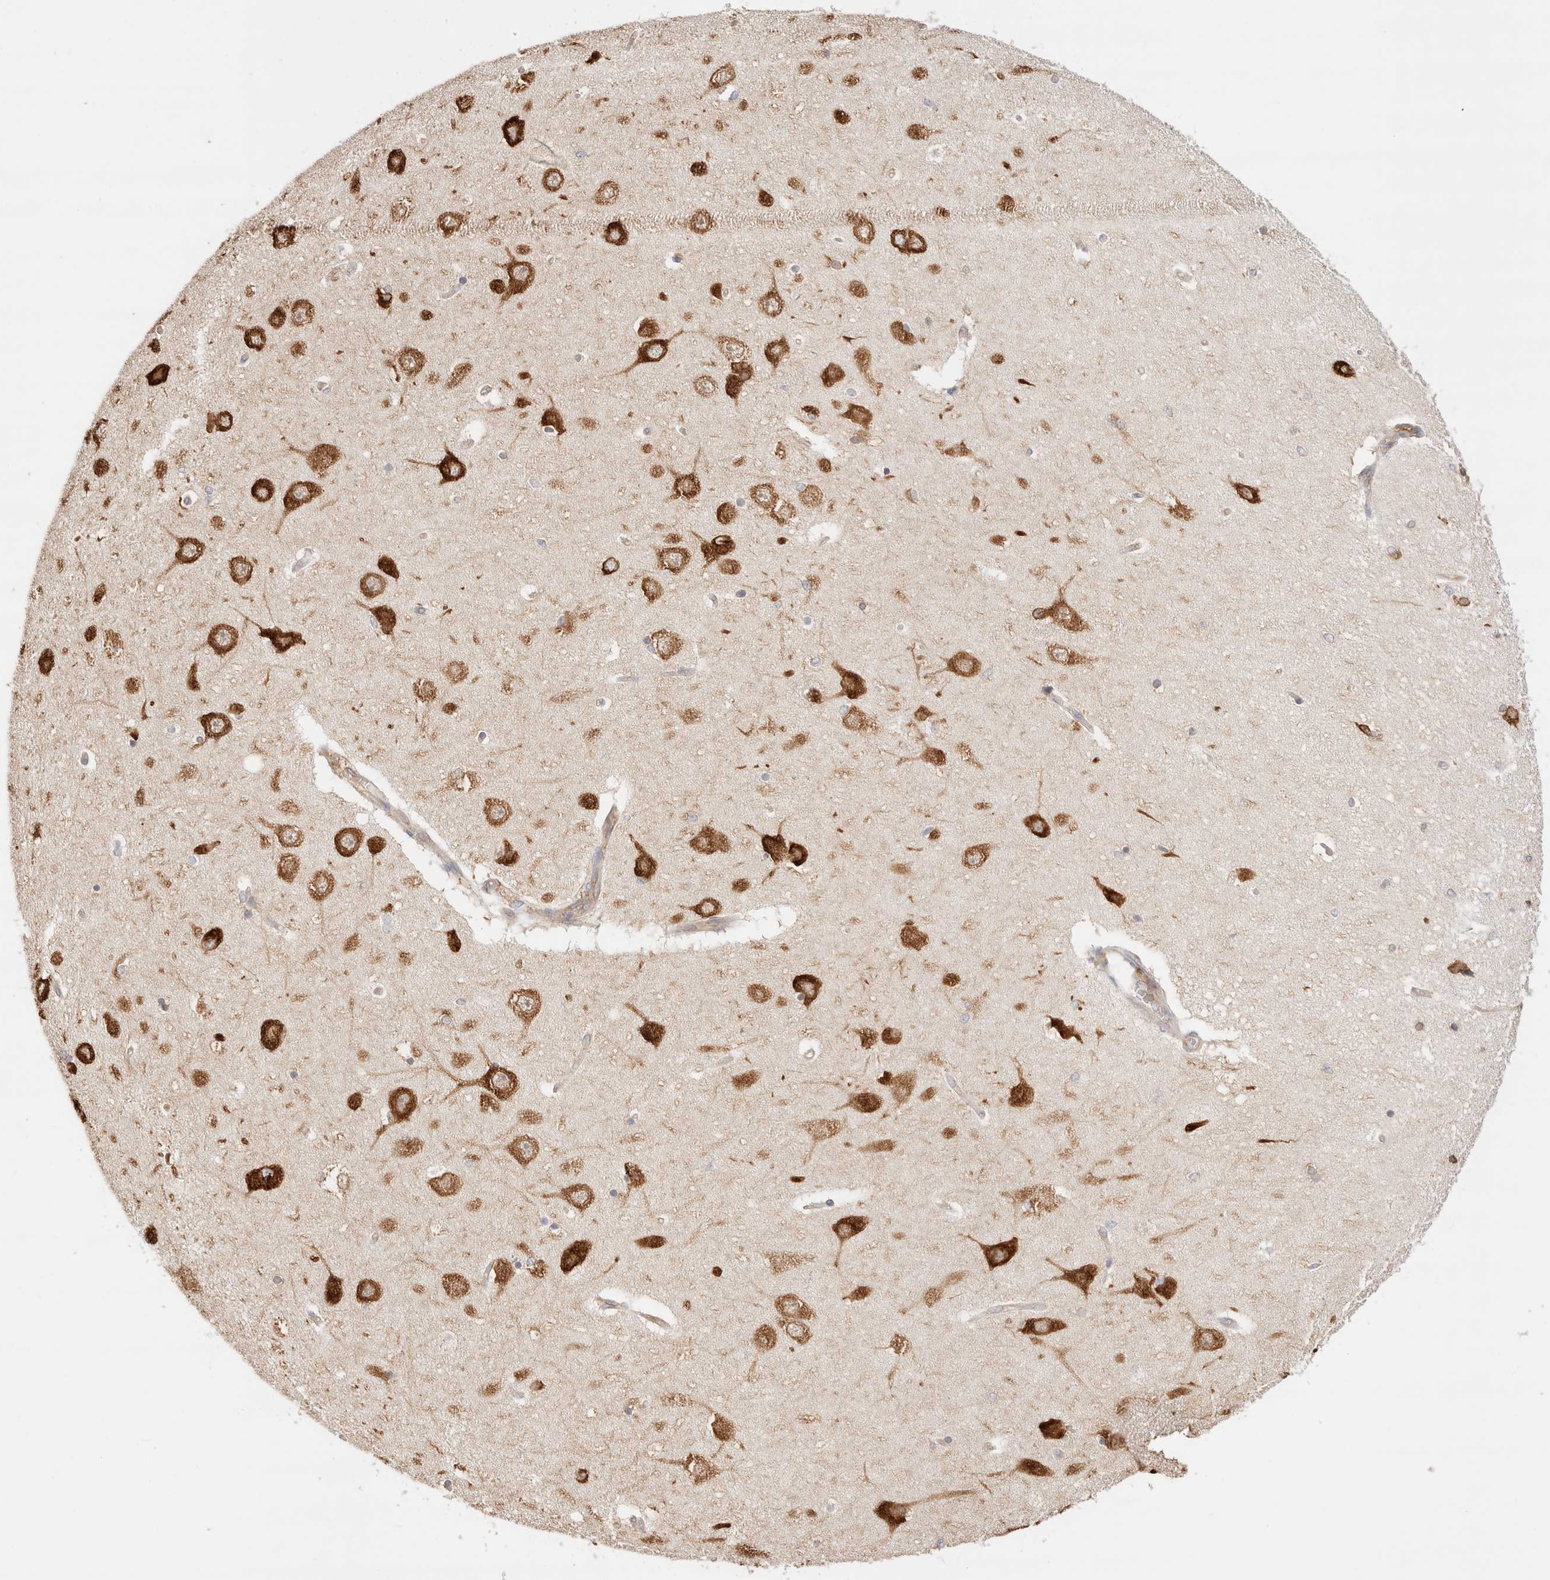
{"staining": {"intensity": "moderate", "quantity": "<25%", "location": "cytoplasmic/membranous"}, "tissue": "hippocampus", "cell_type": "Glial cells", "image_type": "normal", "snomed": [{"axis": "morphology", "description": "Normal tissue, NOS"}, {"axis": "topography", "description": "Hippocampus"}], "caption": "Hippocampus stained with immunohistochemistry reveals moderate cytoplasmic/membranous positivity in approximately <25% of glial cells.", "gene": "ZC2HC1A", "patient": {"sex": "female", "age": 54}}